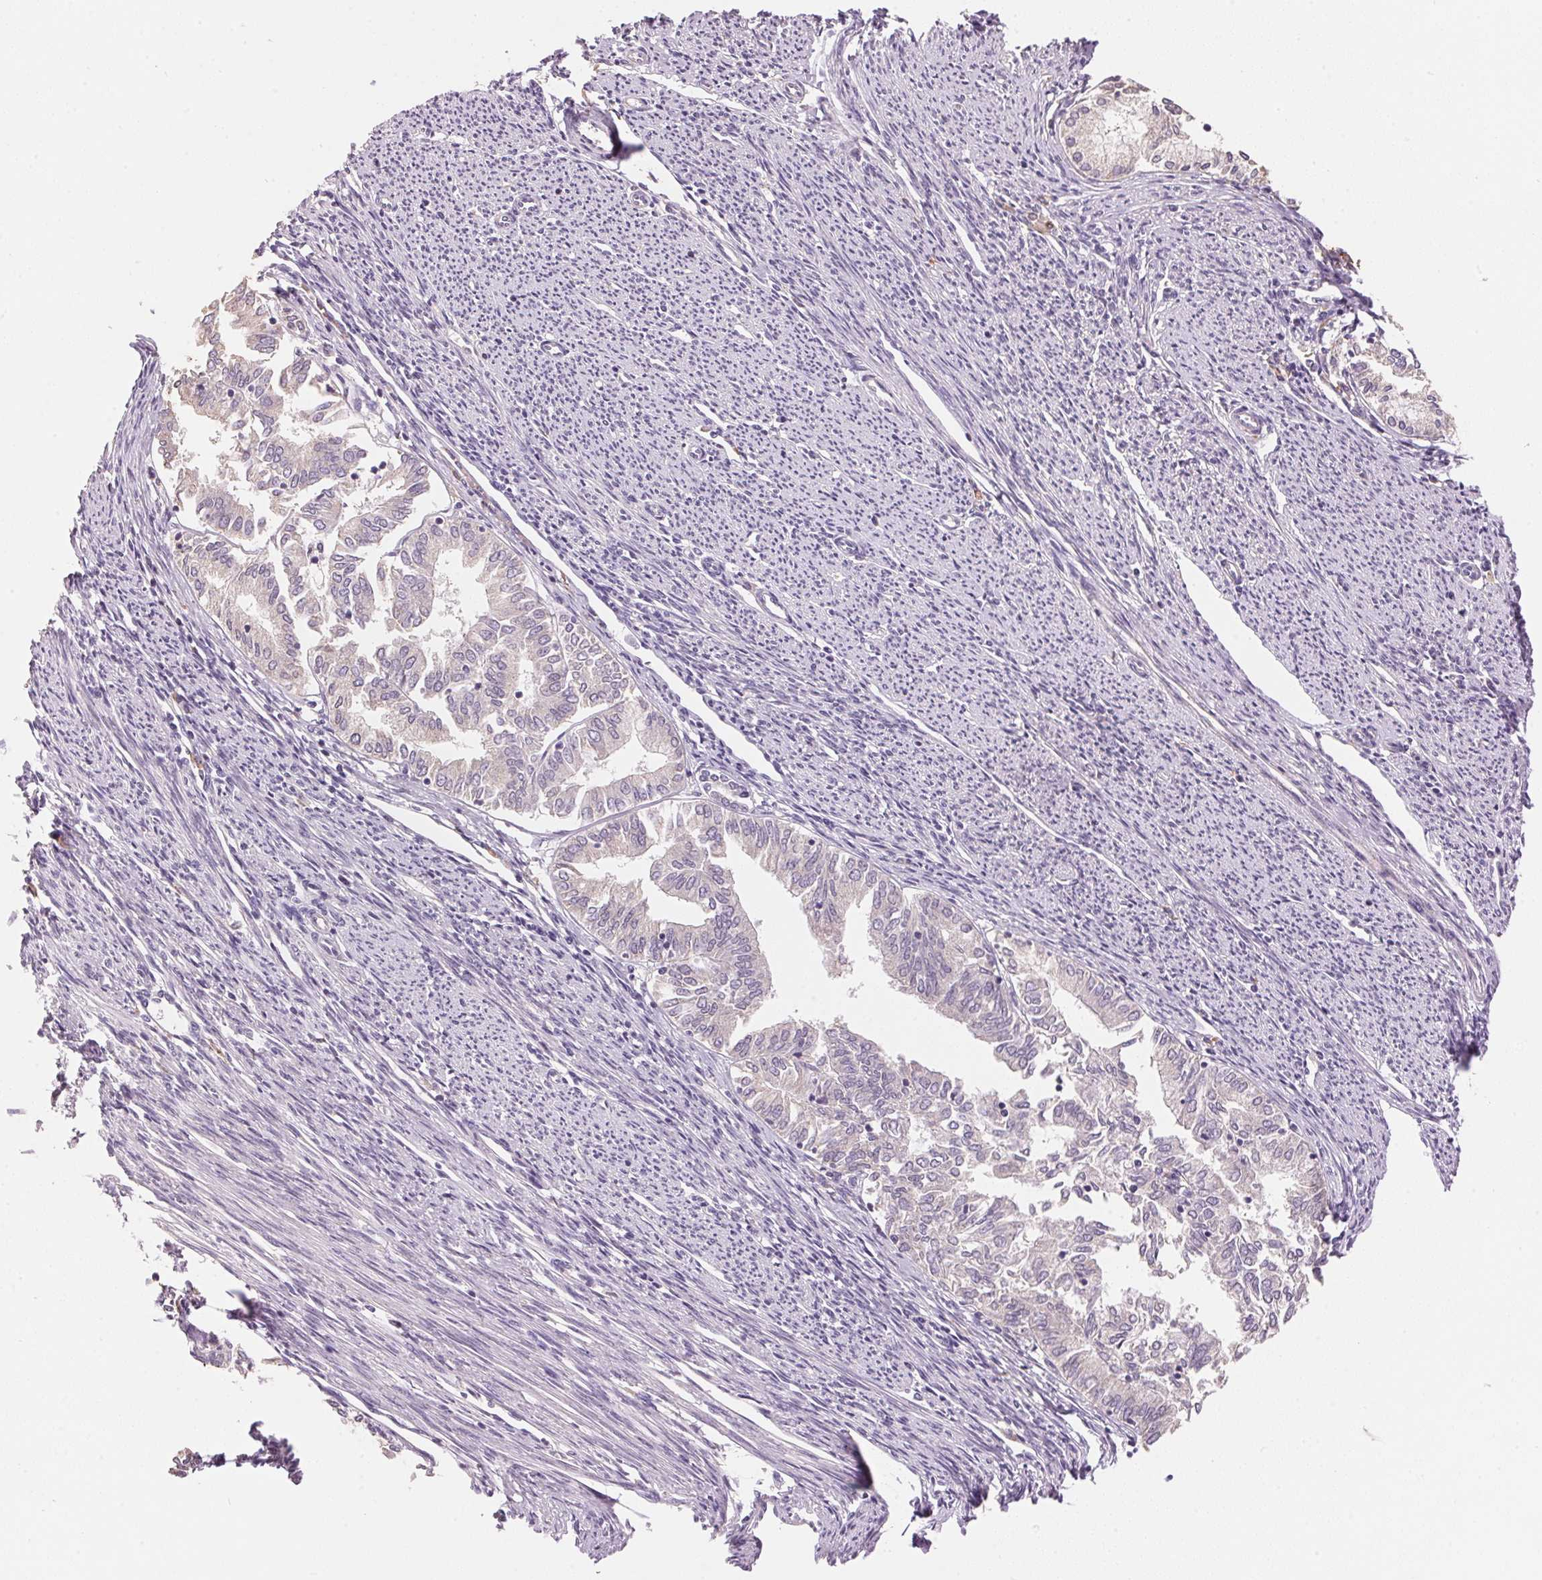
{"staining": {"intensity": "negative", "quantity": "none", "location": "none"}, "tissue": "endometrial cancer", "cell_type": "Tumor cells", "image_type": "cancer", "snomed": [{"axis": "morphology", "description": "Adenocarcinoma, NOS"}, {"axis": "topography", "description": "Endometrium"}], "caption": "The IHC histopathology image has no significant expression in tumor cells of adenocarcinoma (endometrial) tissue.", "gene": "LYZL6", "patient": {"sex": "female", "age": 79}}